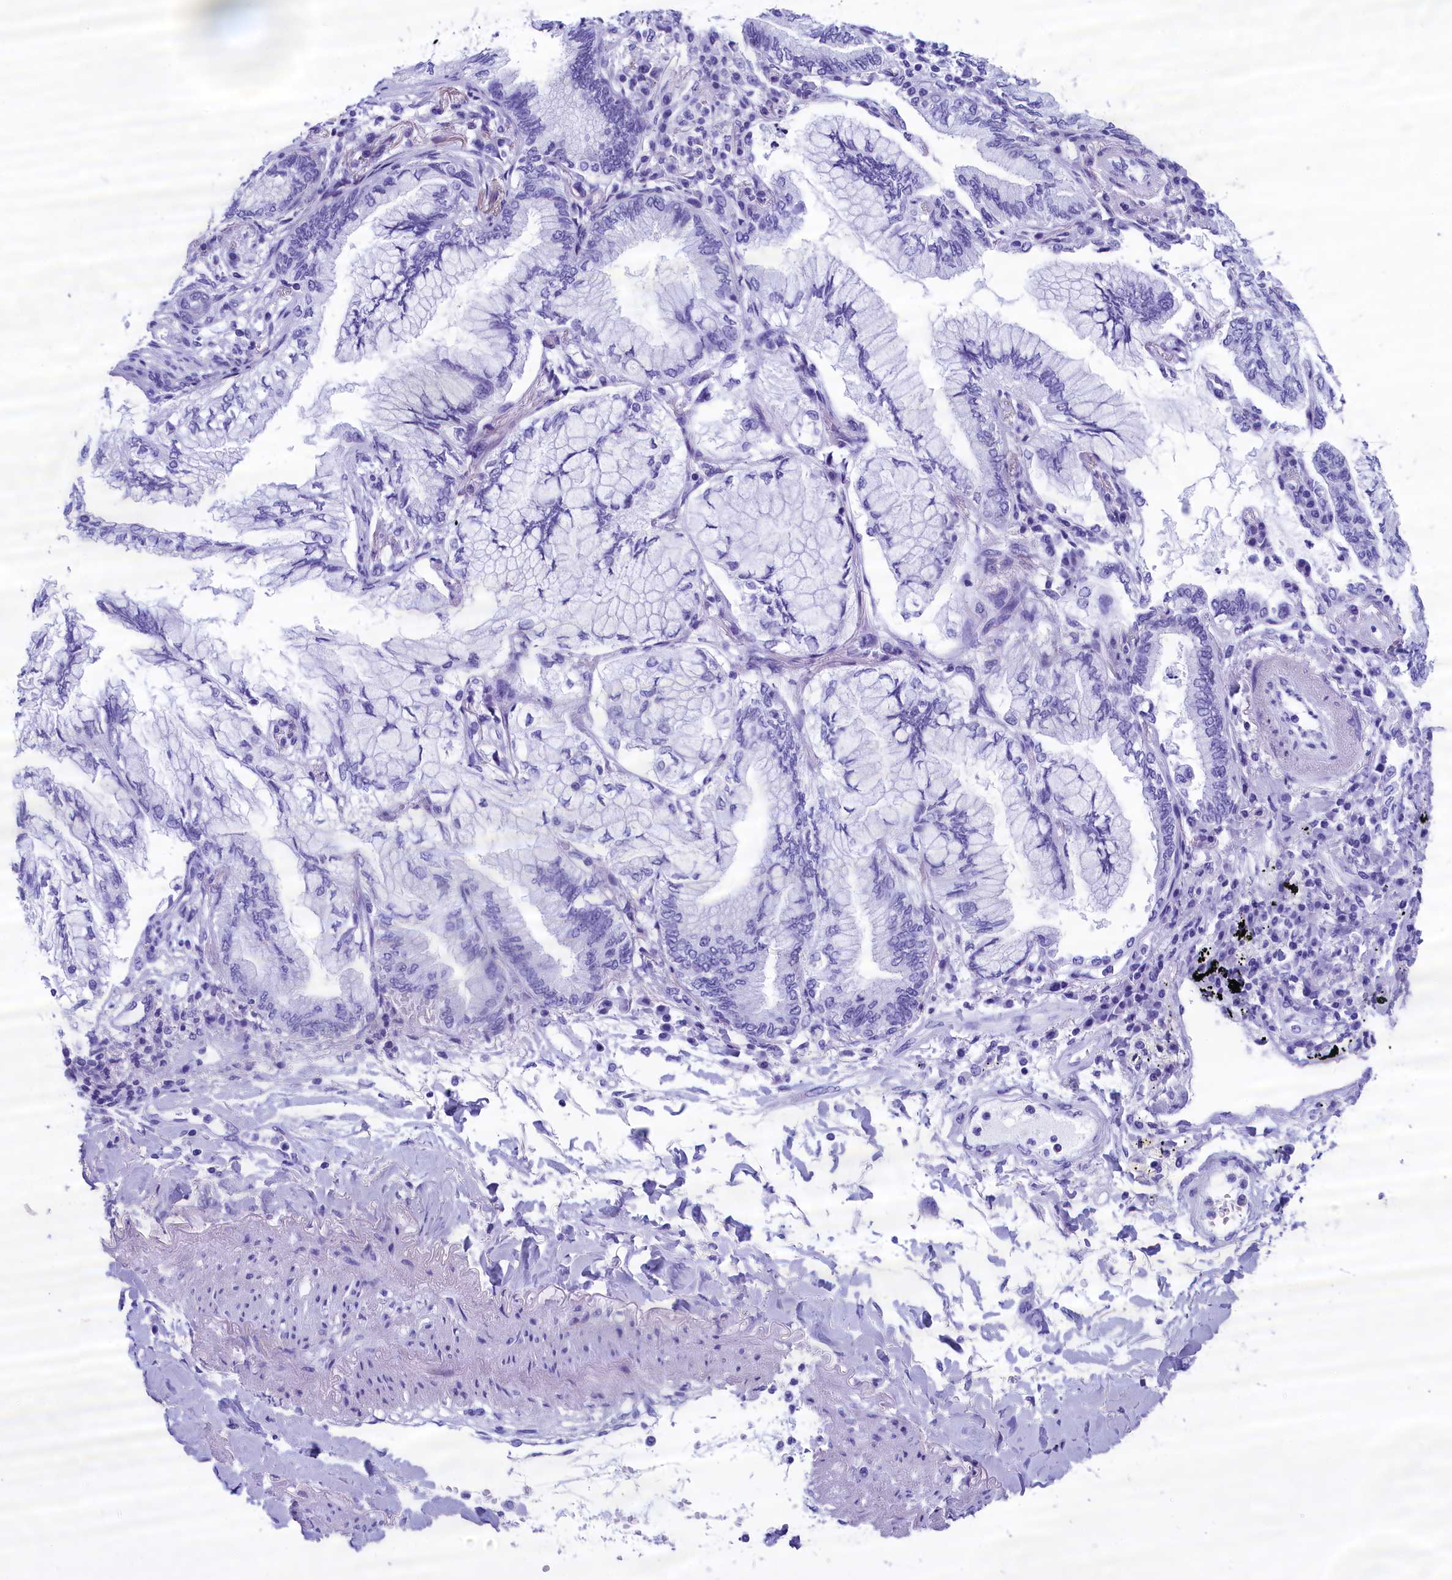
{"staining": {"intensity": "negative", "quantity": "none", "location": "none"}, "tissue": "lung cancer", "cell_type": "Tumor cells", "image_type": "cancer", "snomed": [{"axis": "morphology", "description": "Adenocarcinoma, NOS"}, {"axis": "topography", "description": "Lung"}], "caption": "The immunohistochemistry histopathology image has no significant positivity in tumor cells of lung cancer tissue.", "gene": "ABCC8", "patient": {"sex": "female", "age": 70}}